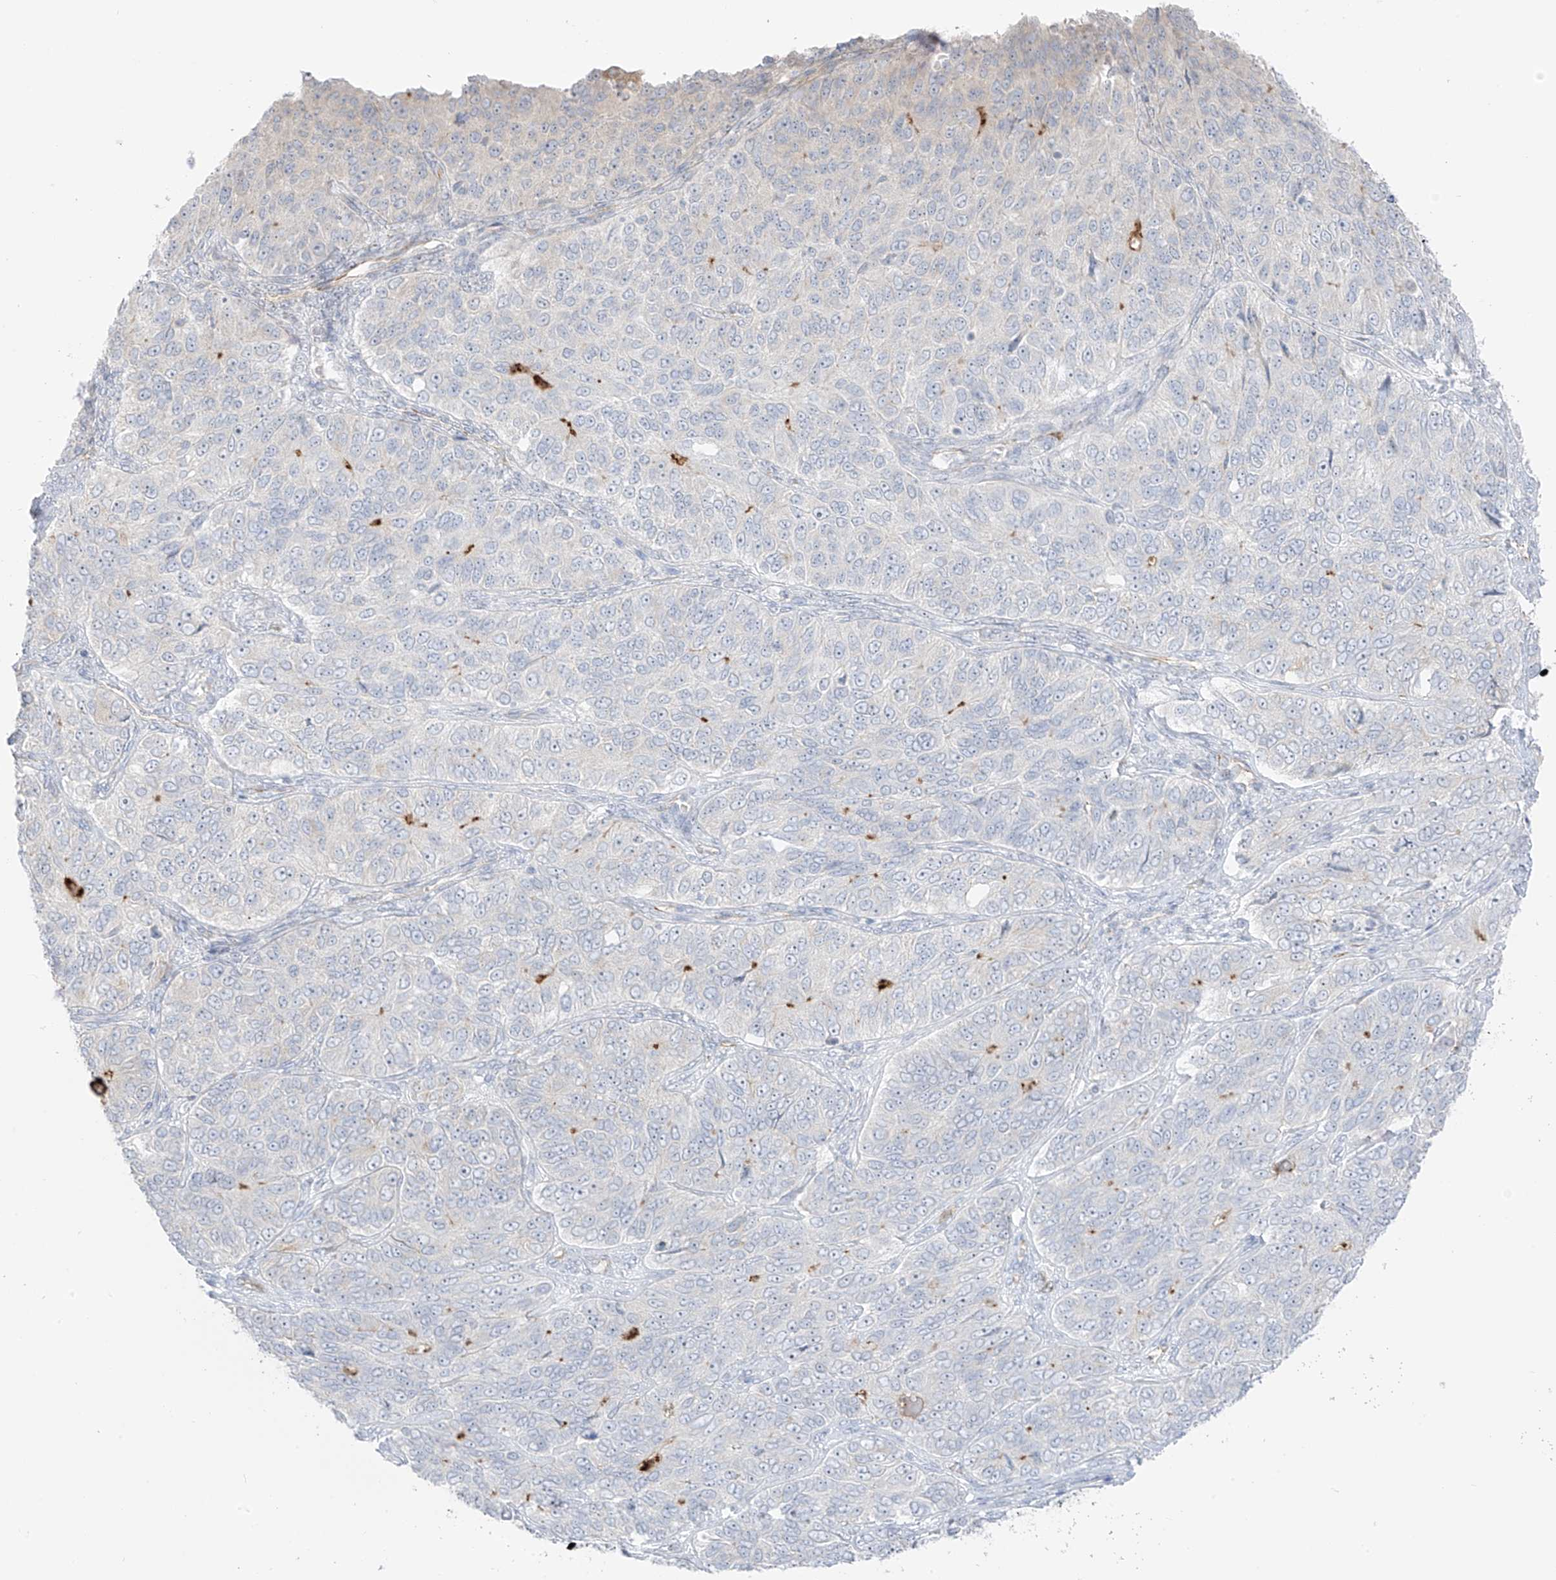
{"staining": {"intensity": "negative", "quantity": "none", "location": "none"}, "tissue": "ovarian cancer", "cell_type": "Tumor cells", "image_type": "cancer", "snomed": [{"axis": "morphology", "description": "Carcinoma, endometroid"}, {"axis": "topography", "description": "Ovary"}], "caption": "The micrograph exhibits no staining of tumor cells in ovarian cancer (endometroid carcinoma).", "gene": "C11orf87", "patient": {"sex": "female", "age": 51}}